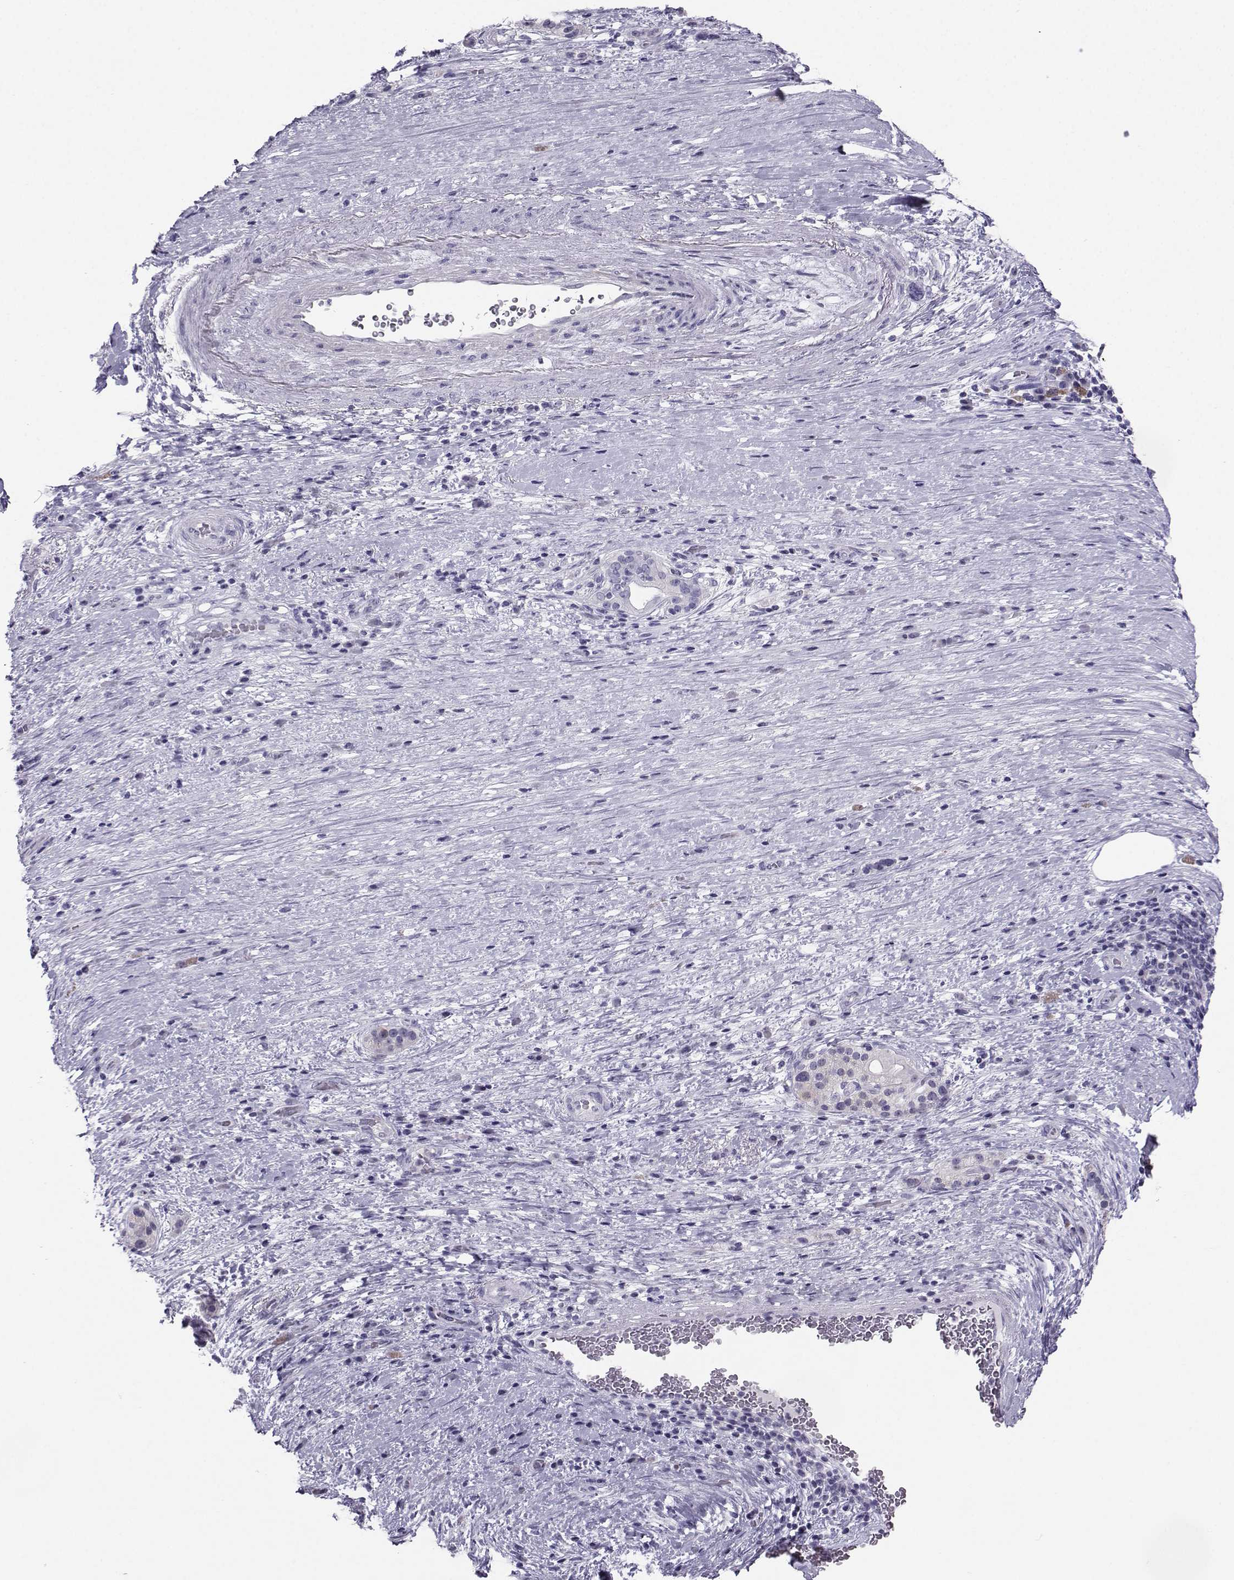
{"staining": {"intensity": "negative", "quantity": "none", "location": "none"}, "tissue": "pancreatic cancer", "cell_type": "Tumor cells", "image_type": "cancer", "snomed": [{"axis": "morphology", "description": "Adenocarcinoma, NOS"}, {"axis": "topography", "description": "Pancreas"}], "caption": "This is an immunohistochemistry (IHC) image of human pancreatic adenocarcinoma. There is no staining in tumor cells.", "gene": "PGK1", "patient": {"sex": "male", "age": 63}}